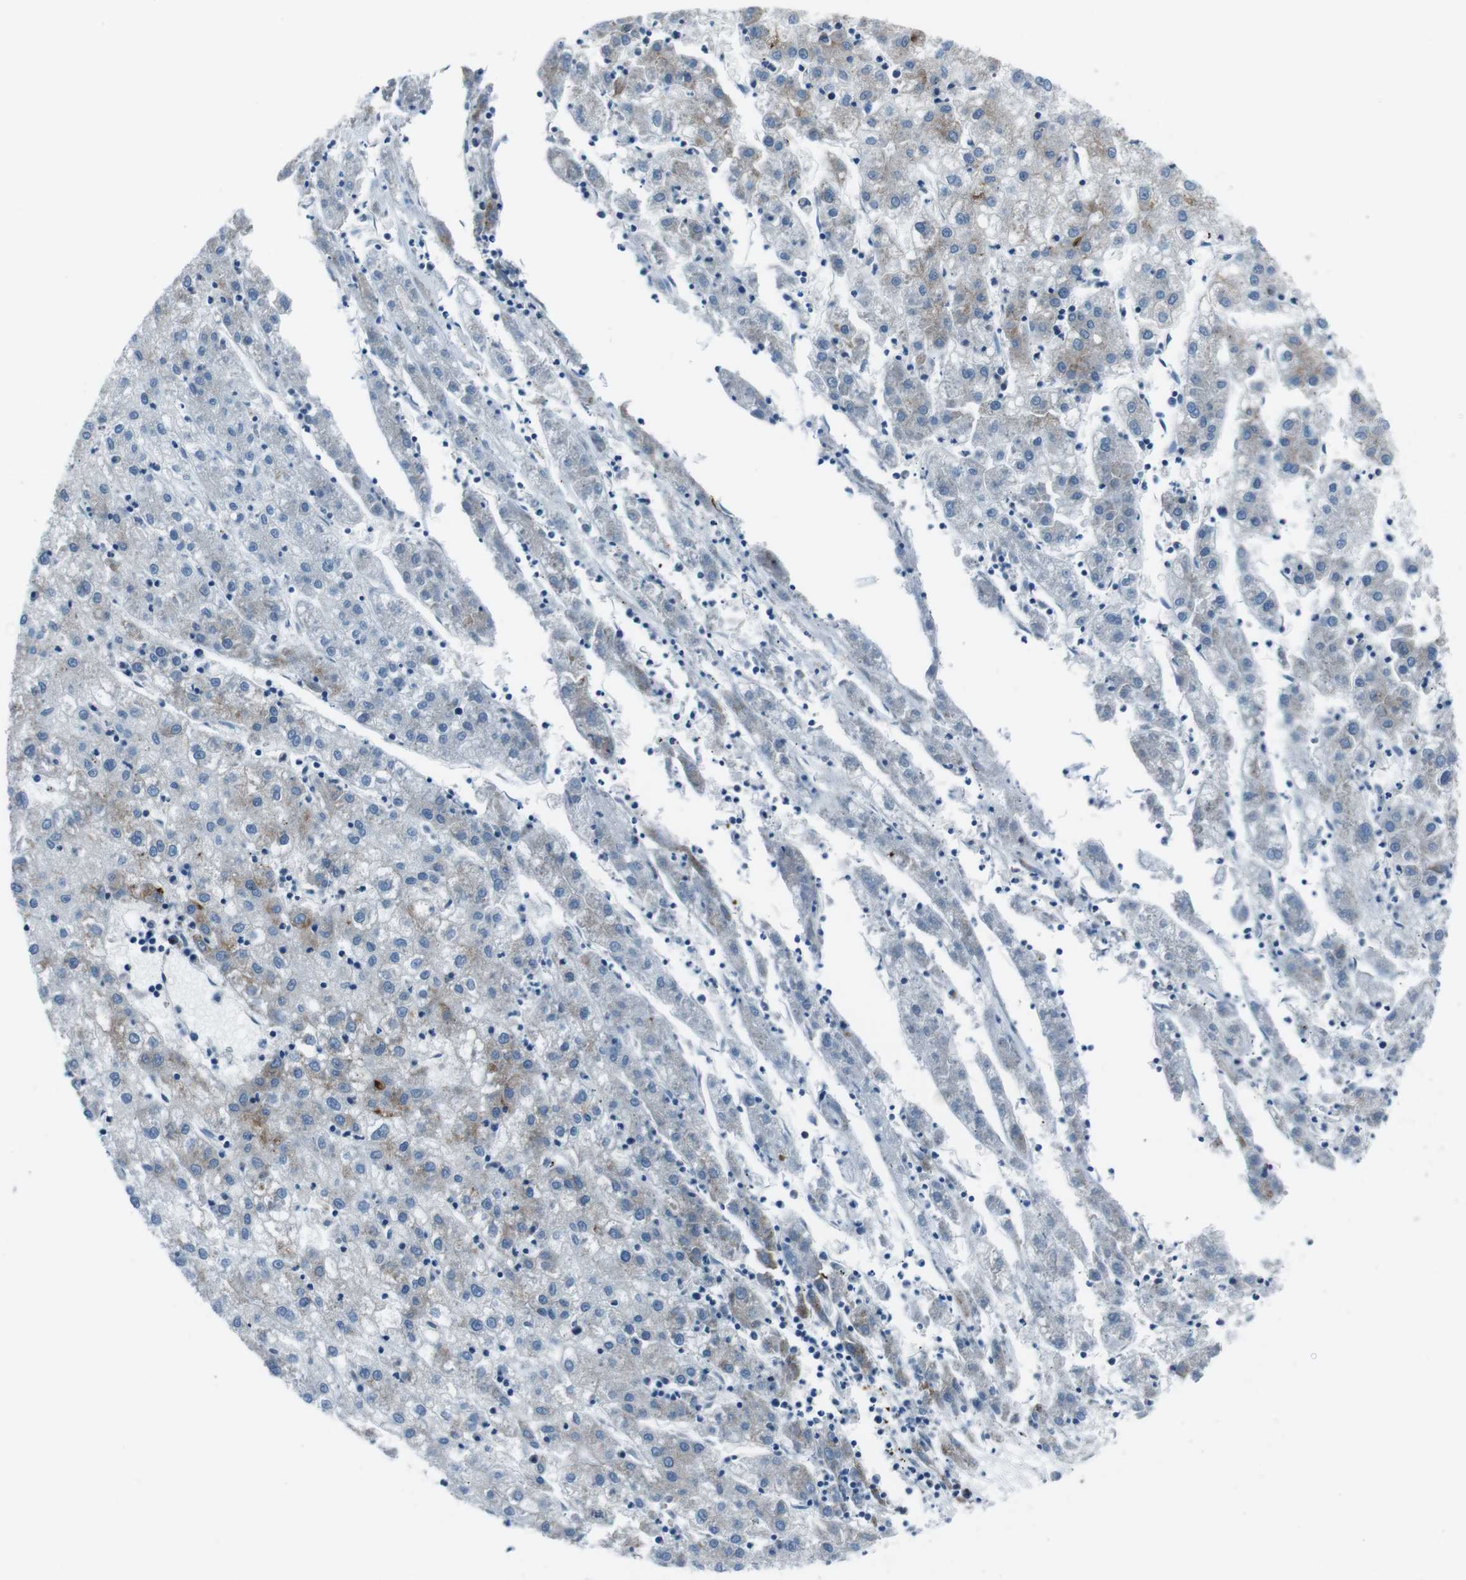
{"staining": {"intensity": "weak", "quantity": "<25%", "location": "cytoplasmic/membranous"}, "tissue": "liver cancer", "cell_type": "Tumor cells", "image_type": "cancer", "snomed": [{"axis": "morphology", "description": "Carcinoma, Hepatocellular, NOS"}, {"axis": "topography", "description": "Liver"}], "caption": "This is an IHC histopathology image of human liver hepatocellular carcinoma. There is no staining in tumor cells.", "gene": "NUCB2", "patient": {"sex": "male", "age": 72}}